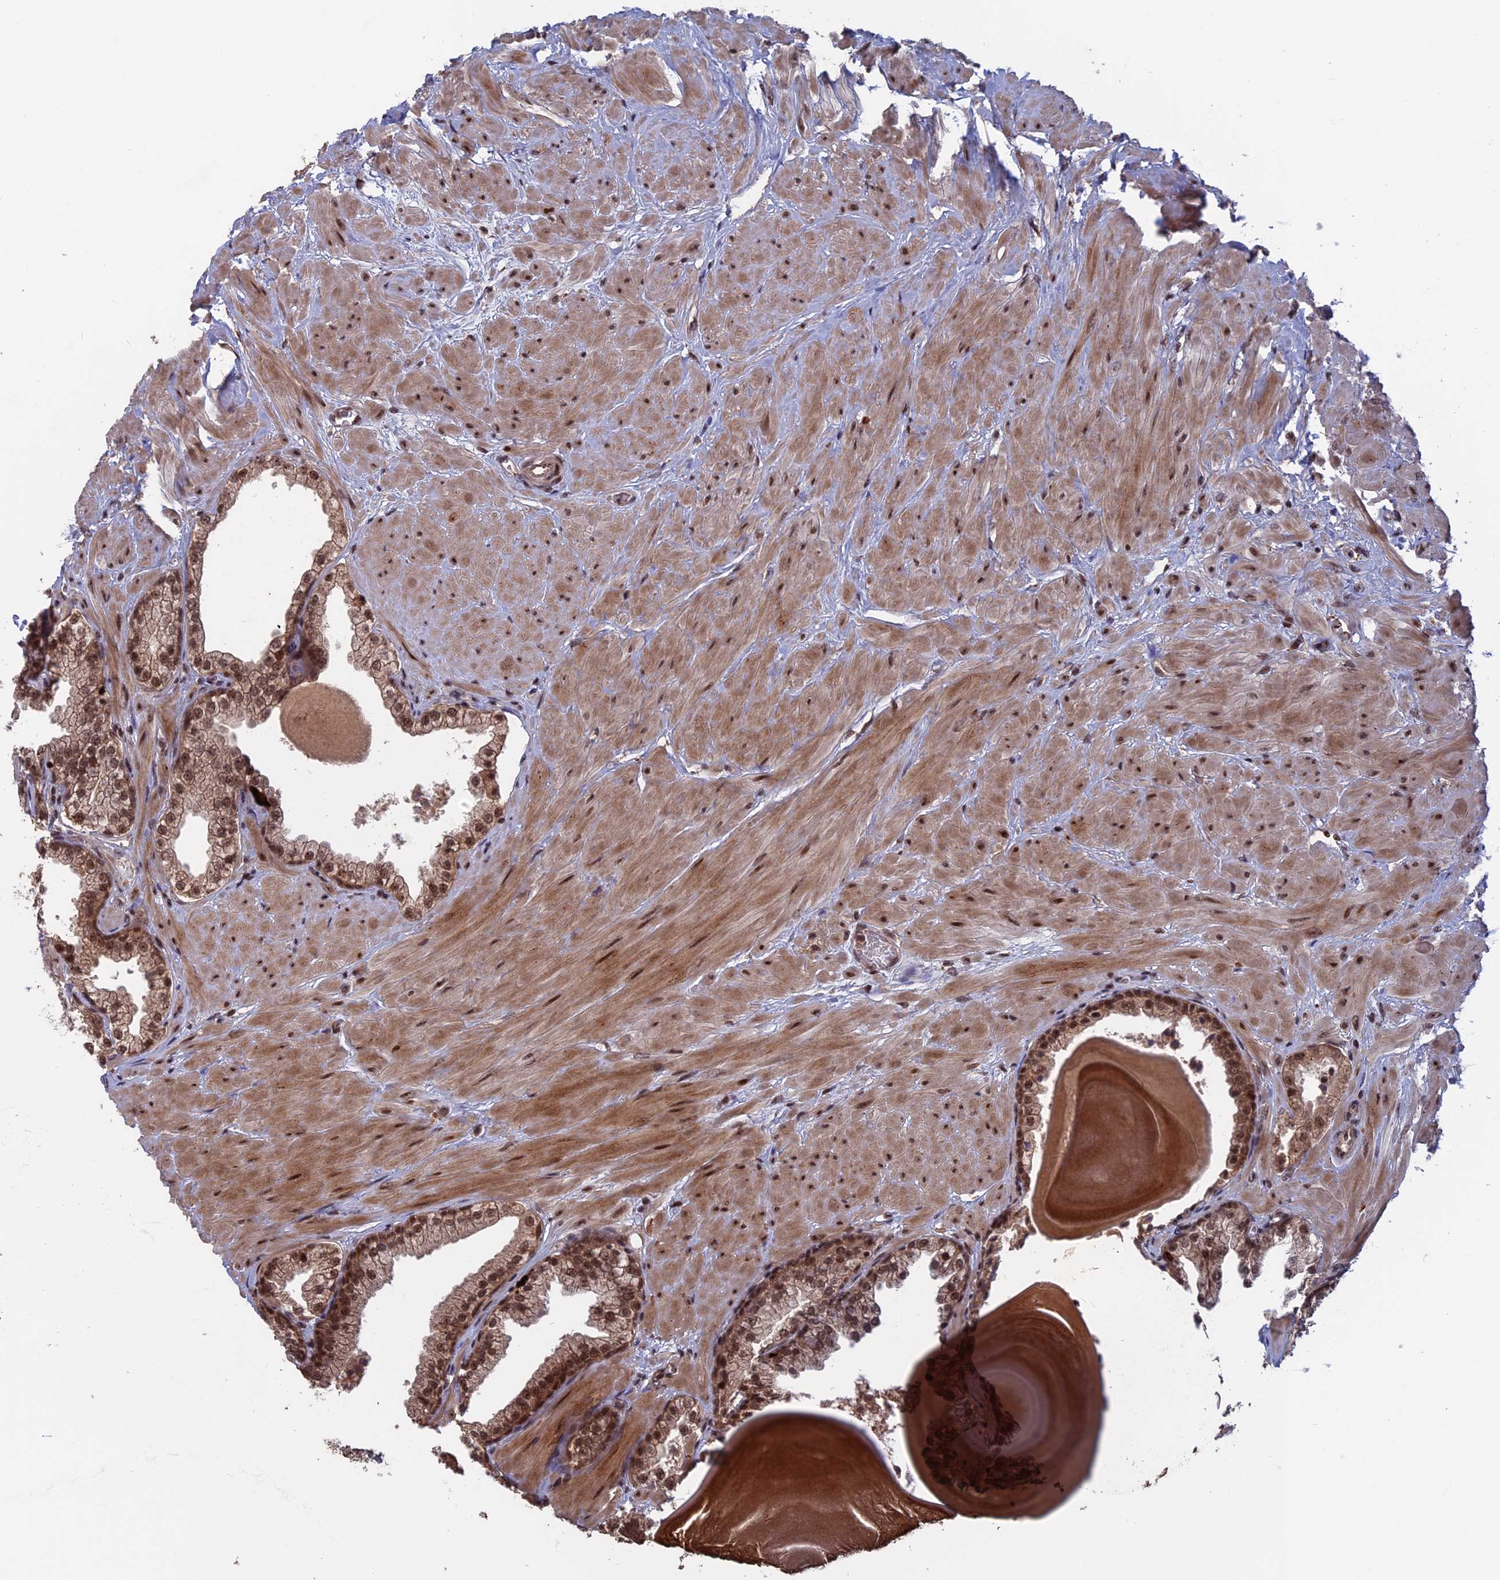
{"staining": {"intensity": "moderate", "quantity": ">75%", "location": "cytoplasmic/membranous,nuclear"}, "tissue": "prostate", "cell_type": "Glandular cells", "image_type": "normal", "snomed": [{"axis": "morphology", "description": "Normal tissue, NOS"}, {"axis": "topography", "description": "Prostate"}], "caption": "IHC (DAB) staining of unremarkable human prostate reveals moderate cytoplasmic/membranous,nuclear protein staining in about >75% of glandular cells.", "gene": "CACTIN", "patient": {"sex": "male", "age": 48}}